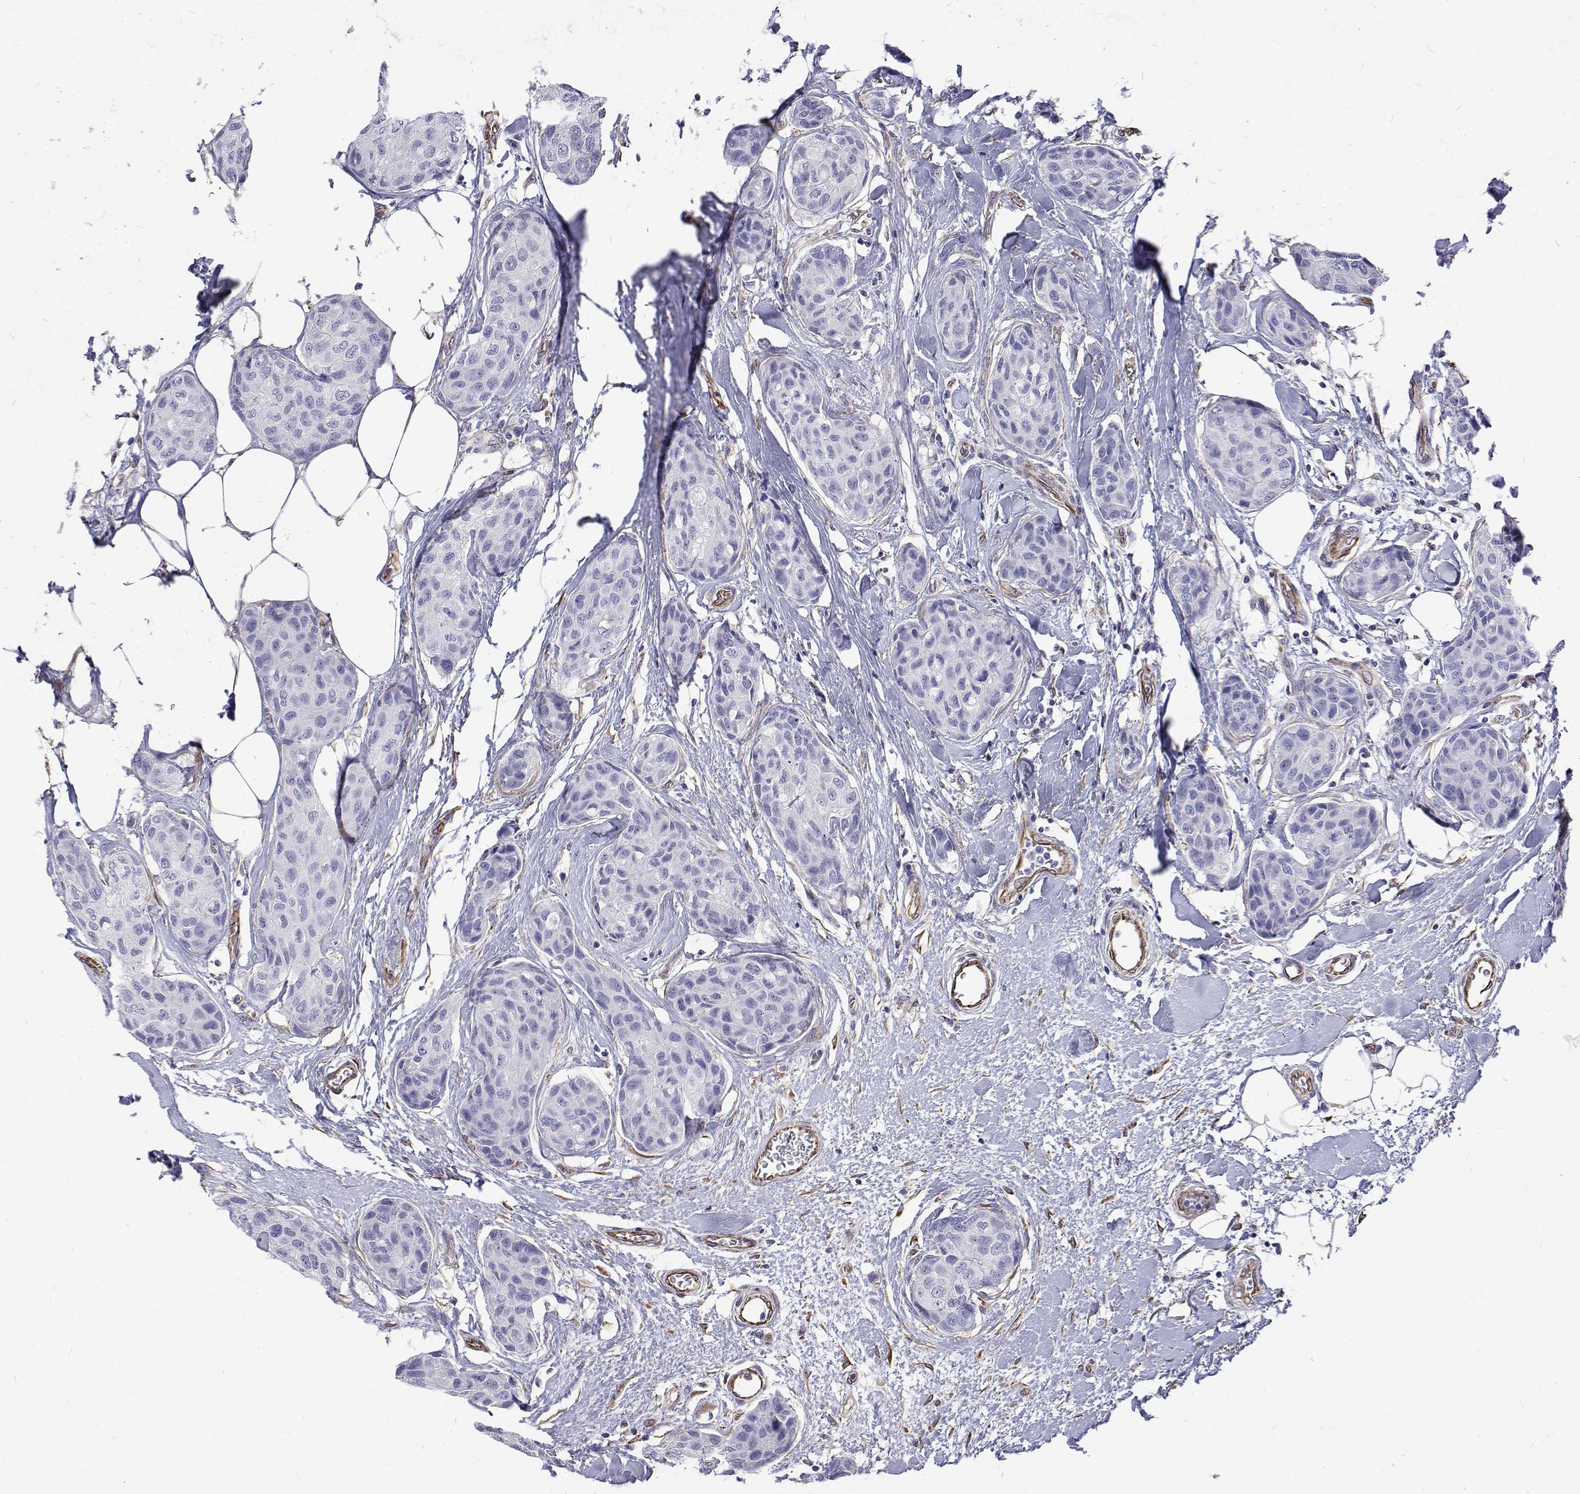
{"staining": {"intensity": "negative", "quantity": "none", "location": "none"}, "tissue": "breast cancer", "cell_type": "Tumor cells", "image_type": "cancer", "snomed": [{"axis": "morphology", "description": "Duct carcinoma"}, {"axis": "topography", "description": "Breast"}], "caption": "High power microscopy histopathology image of an IHC histopathology image of breast cancer, revealing no significant expression in tumor cells.", "gene": "OPRPN", "patient": {"sex": "female", "age": 80}}